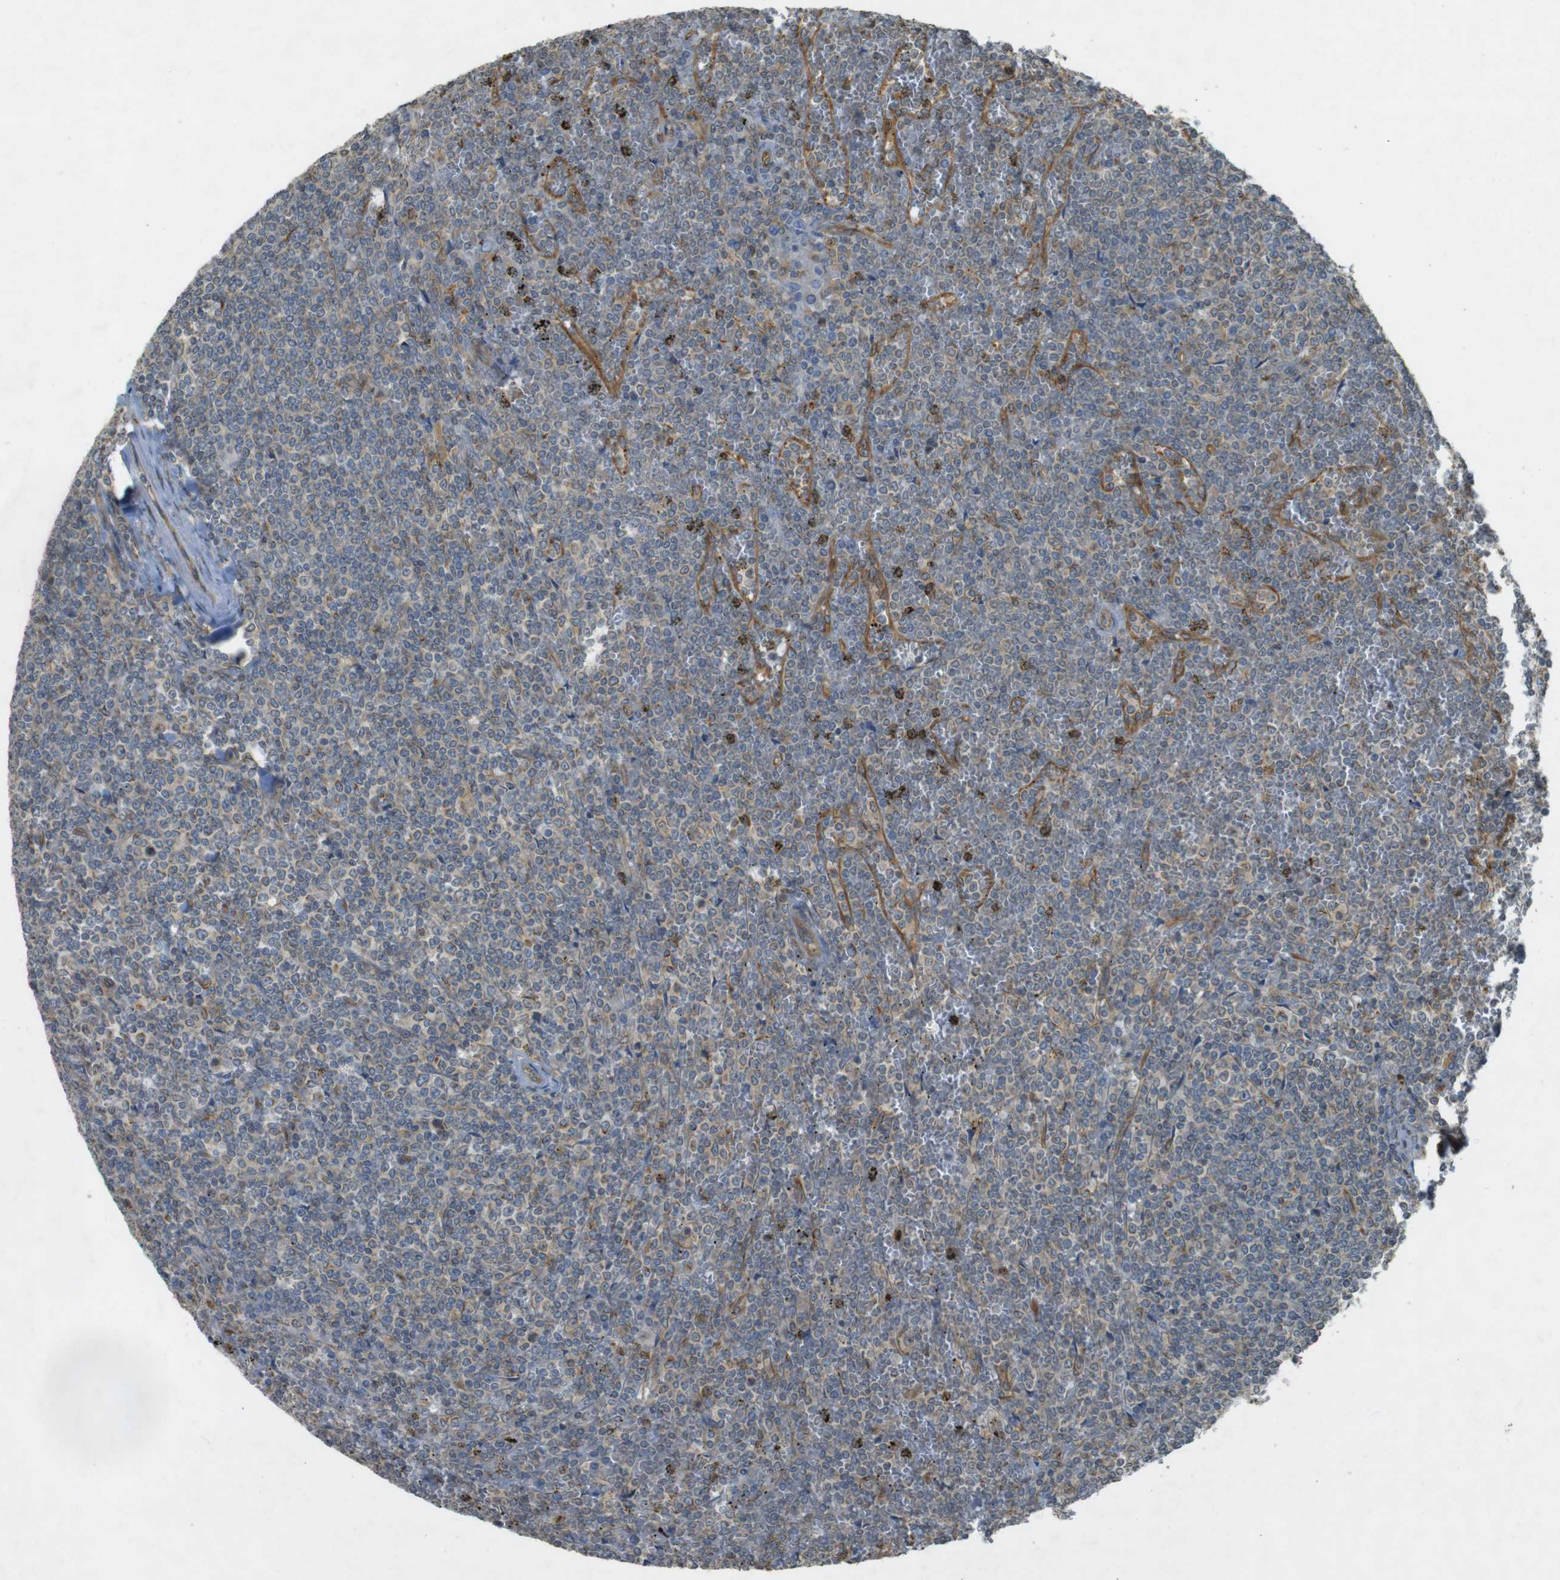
{"staining": {"intensity": "weak", "quantity": ">75%", "location": "cytoplasmic/membranous"}, "tissue": "lymphoma", "cell_type": "Tumor cells", "image_type": "cancer", "snomed": [{"axis": "morphology", "description": "Malignant lymphoma, non-Hodgkin's type, Low grade"}, {"axis": "topography", "description": "Spleen"}], "caption": "The immunohistochemical stain shows weak cytoplasmic/membranous staining in tumor cells of low-grade malignant lymphoma, non-Hodgkin's type tissue.", "gene": "KIF5B", "patient": {"sex": "female", "age": 19}}